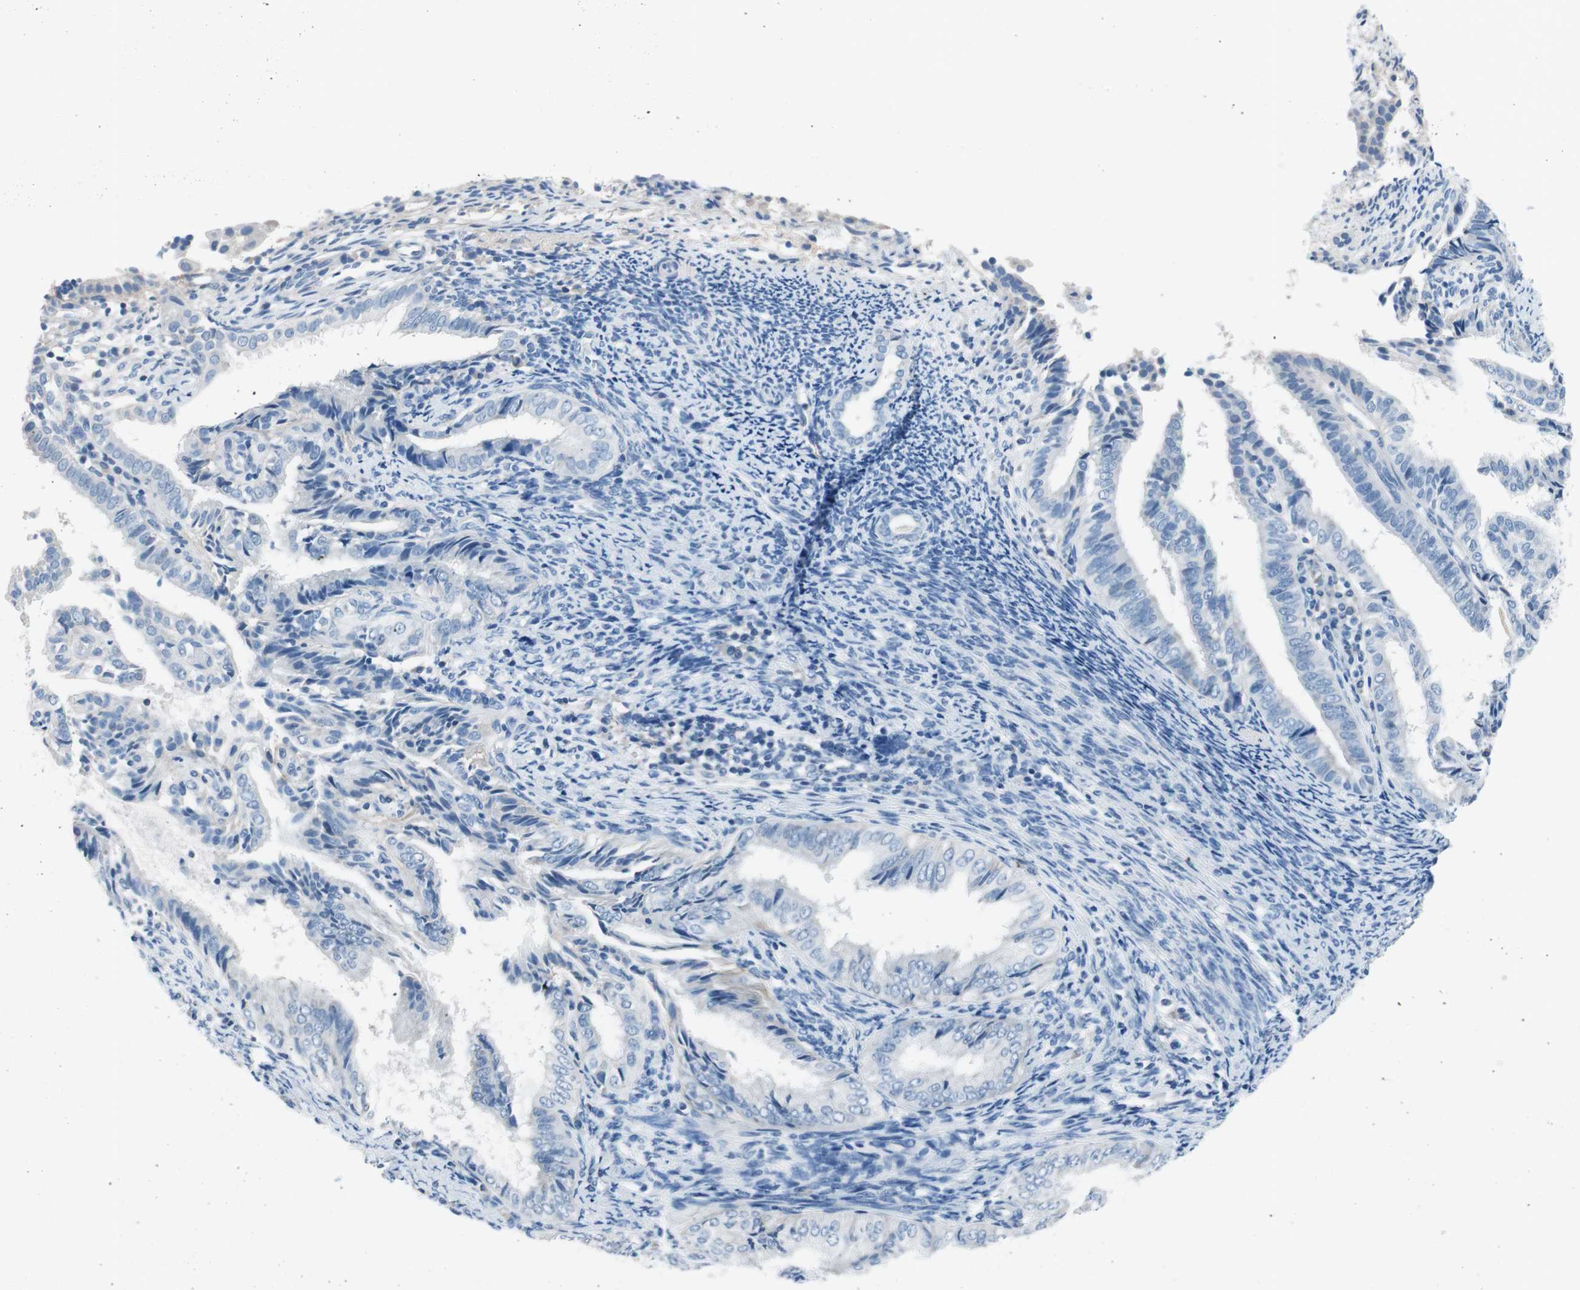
{"staining": {"intensity": "negative", "quantity": "none", "location": "none"}, "tissue": "endometrial cancer", "cell_type": "Tumor cells", "image_type": "cancer", "snomed": [{"axis": "morphology", "description": "Adenocarcinoma, NOS"}, {"axis": "topography", "description": "Endometrium"}], "caption": "Human endometrial cancer (adenocarcinoma) stained for a protein using immunohistochemistry (IHC) exhibits no expression in tumor cells.", "gene": "EVA1A", "patient": {"sex": "female", "age": 58}}